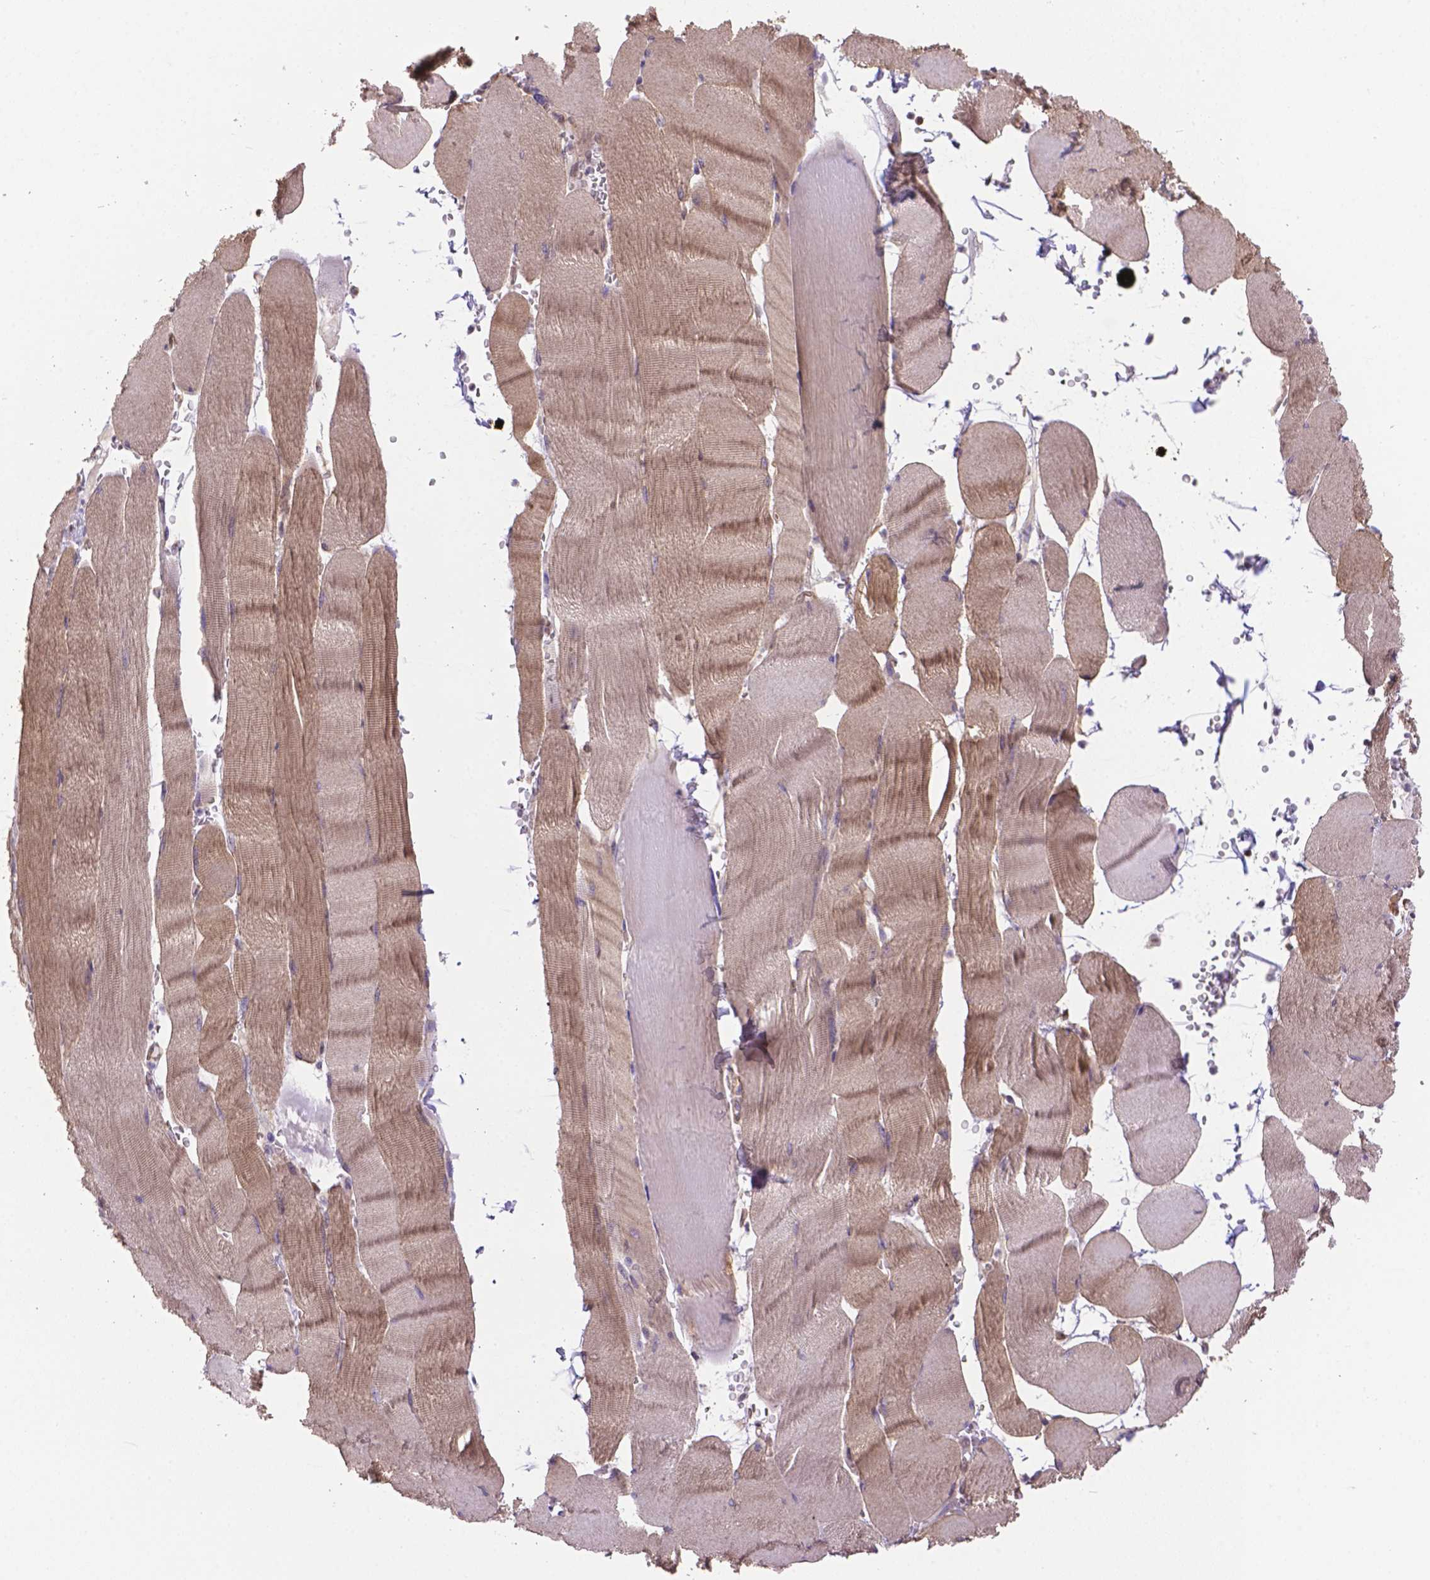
{"staining": {"intensity": "weak", "quantity": ">75%", "location": "cytoplasmic/membranous"}, "tissue": "skeletal muscle", "cell_type": "Myocytes", "image_type": "normal", "snomed": [{"axis": "morphology", "description": "Normal tissue, NOS"}, {"axis": "topography", "description": "Skeletal muscle"}], "caption": "This histopathology image shows immunohistochemistry (IHC) staining of unremarkable human skeletal muscle, with low weak cytoplasmic/membranous expression in approximately >75% of myocytes.", "gene": "YAP1", "patient": {"sex": "male", "age": 56}}